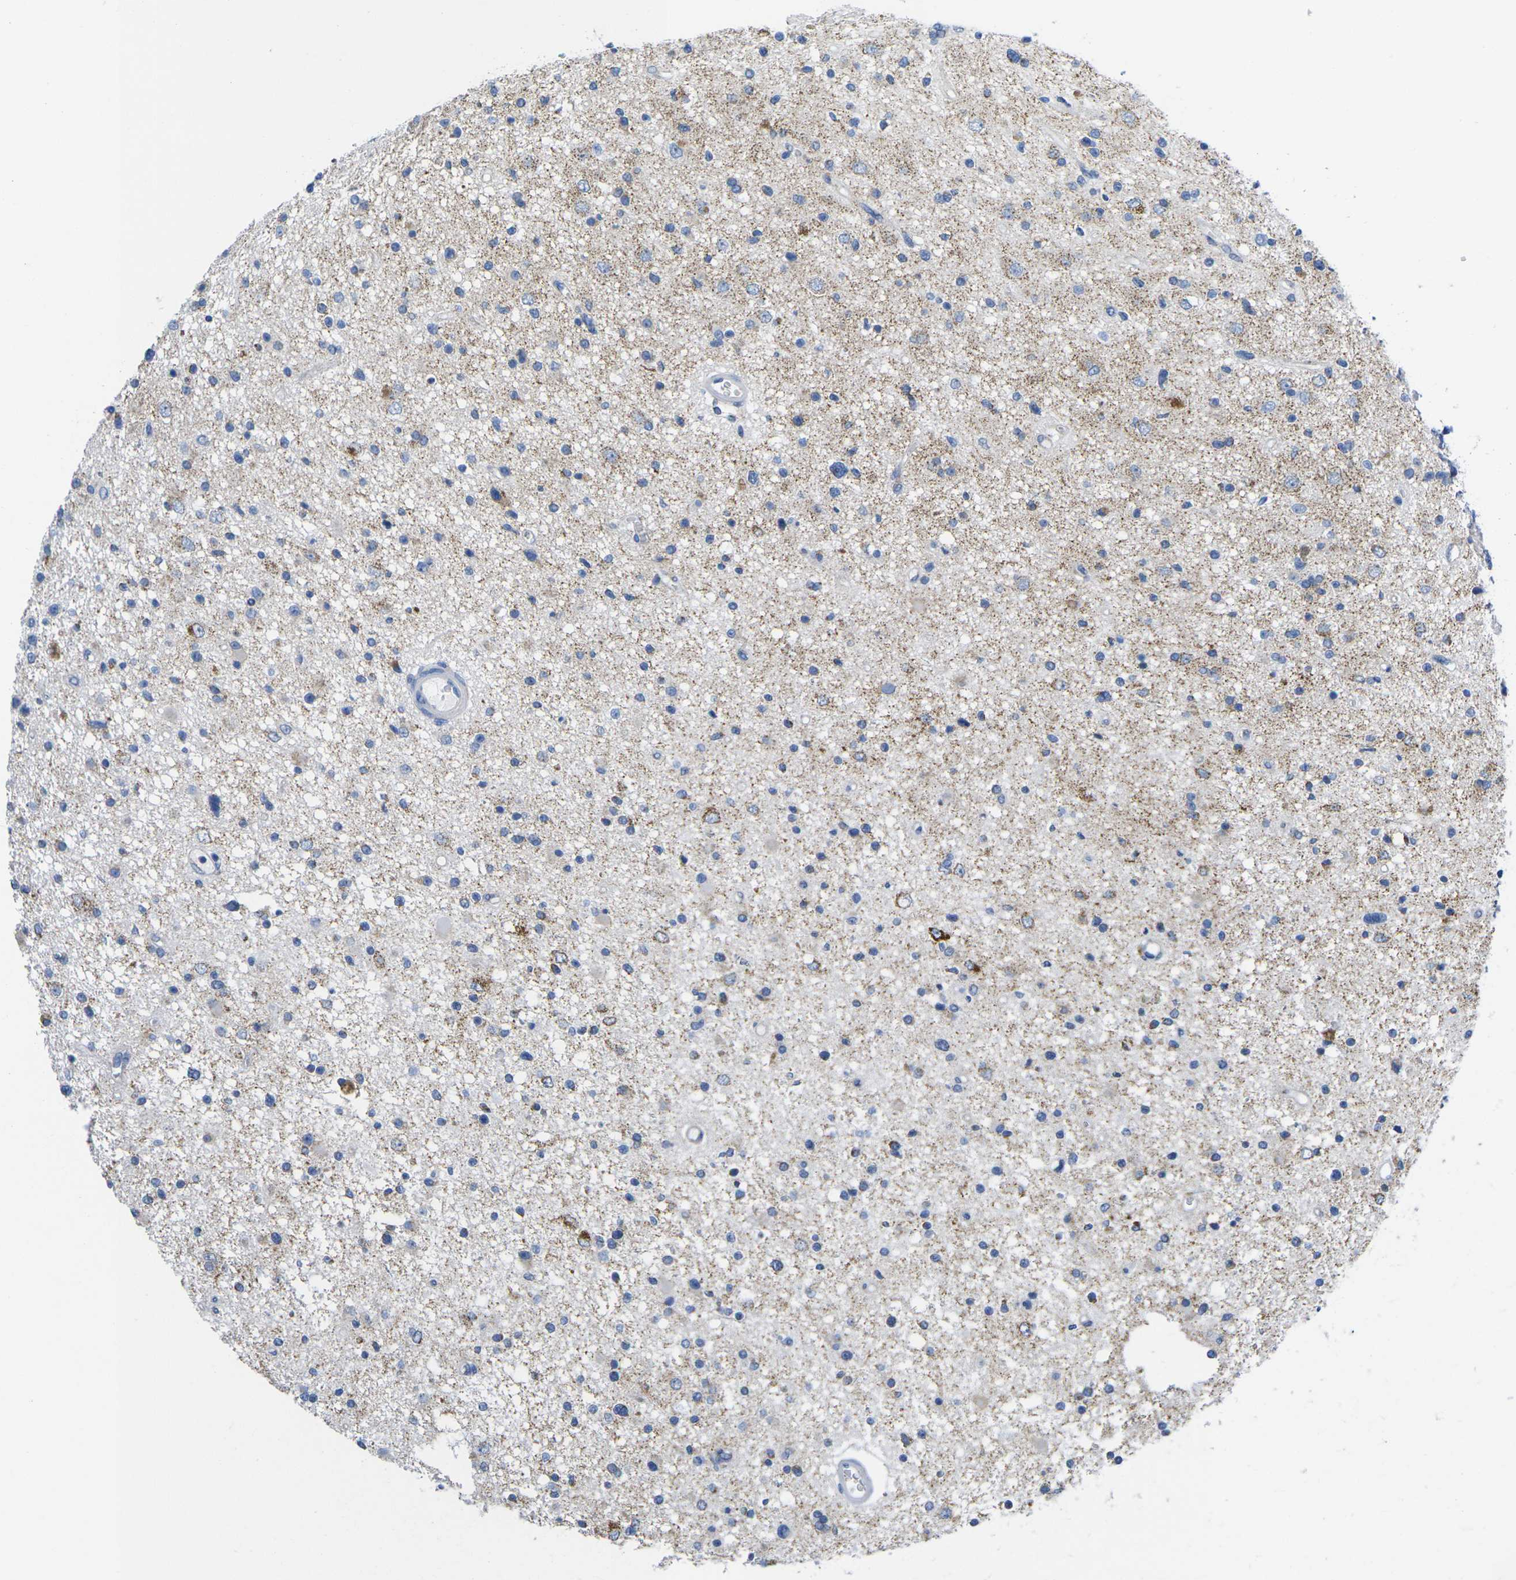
{"staining": {"intensity": "weak", "quantity": "<25%", "location": "cytoplasmic/membranous"}, "tissue": "glioma", "cell_type": "Tumor cells", "image_type": "cancer", "snomed": [{"axis": "morphology", "description": "Glioma, malignant, High grade"}, {"axis": "topography", "description": "Brain"}], "caption": "High magnification brightfield microscopy of glioma stained with DAB (brown) and counterstained with hematoxylin (blue): tumor cells show no significant staining.", "gene": "TMEM204", "patient": {"sex": "male", "age": 33}}